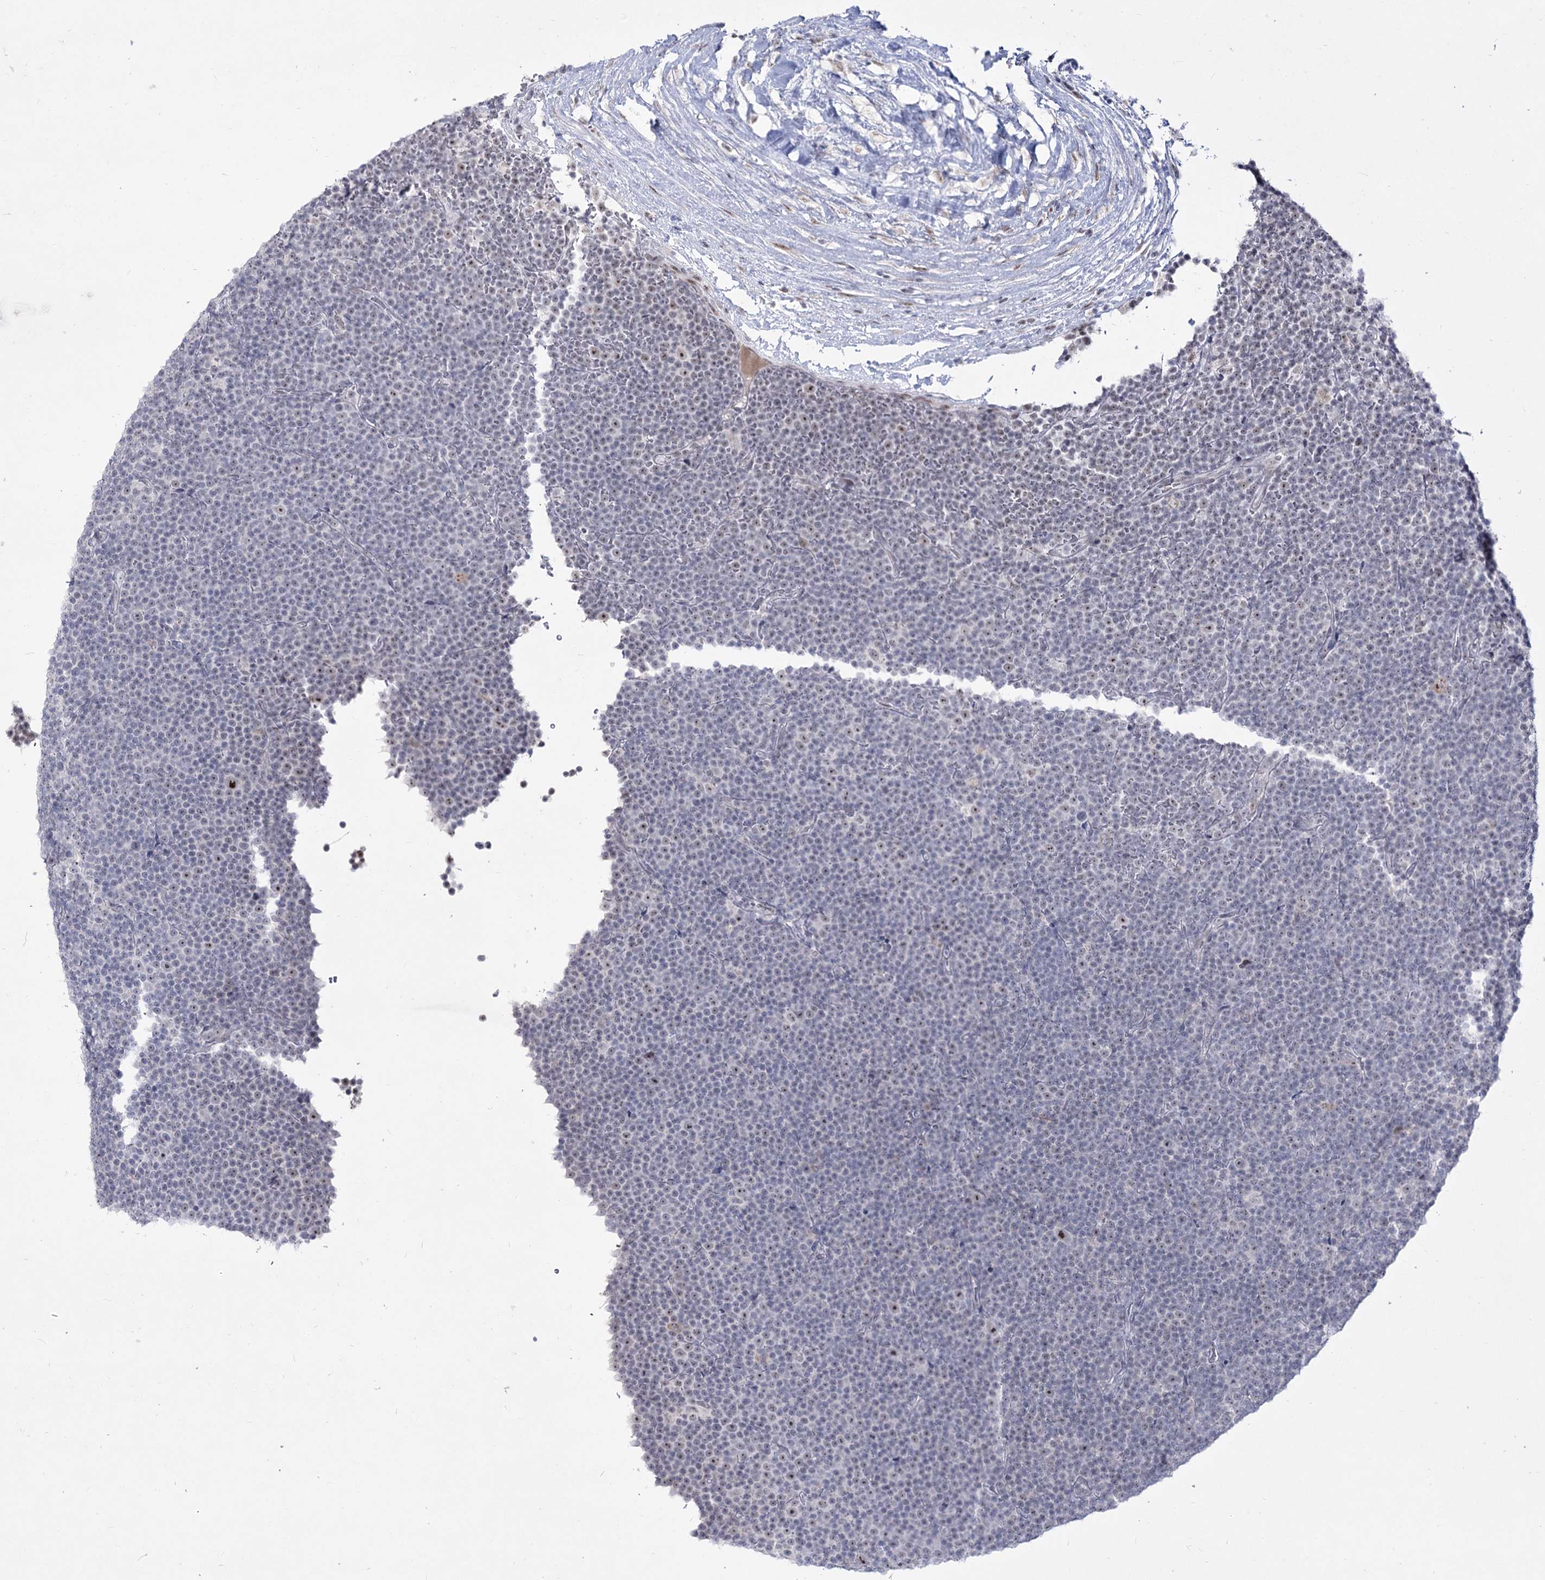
{"staining": {"intensity": "negative", "quantity": "none", "location": "none"}, "tissue": "lymphoma", "cell_type": "Tumor cells", "image_type": "cancer", "snomed": [{"axis": "morphology", "description": "Malignant lymphoma, non-Hodgkin's type, Low grade"}, {"axis": "topography", "description": "Lymph node"}], "caption": "Immunohistochemical staining of human low-grade malignant lymphoma, non-Hodgkin's type reveals no significant staining in tumor cells. Nuclei are stained in blue.", "gene": "DDX50", "patient": {"sex": "female", "age": 67}}